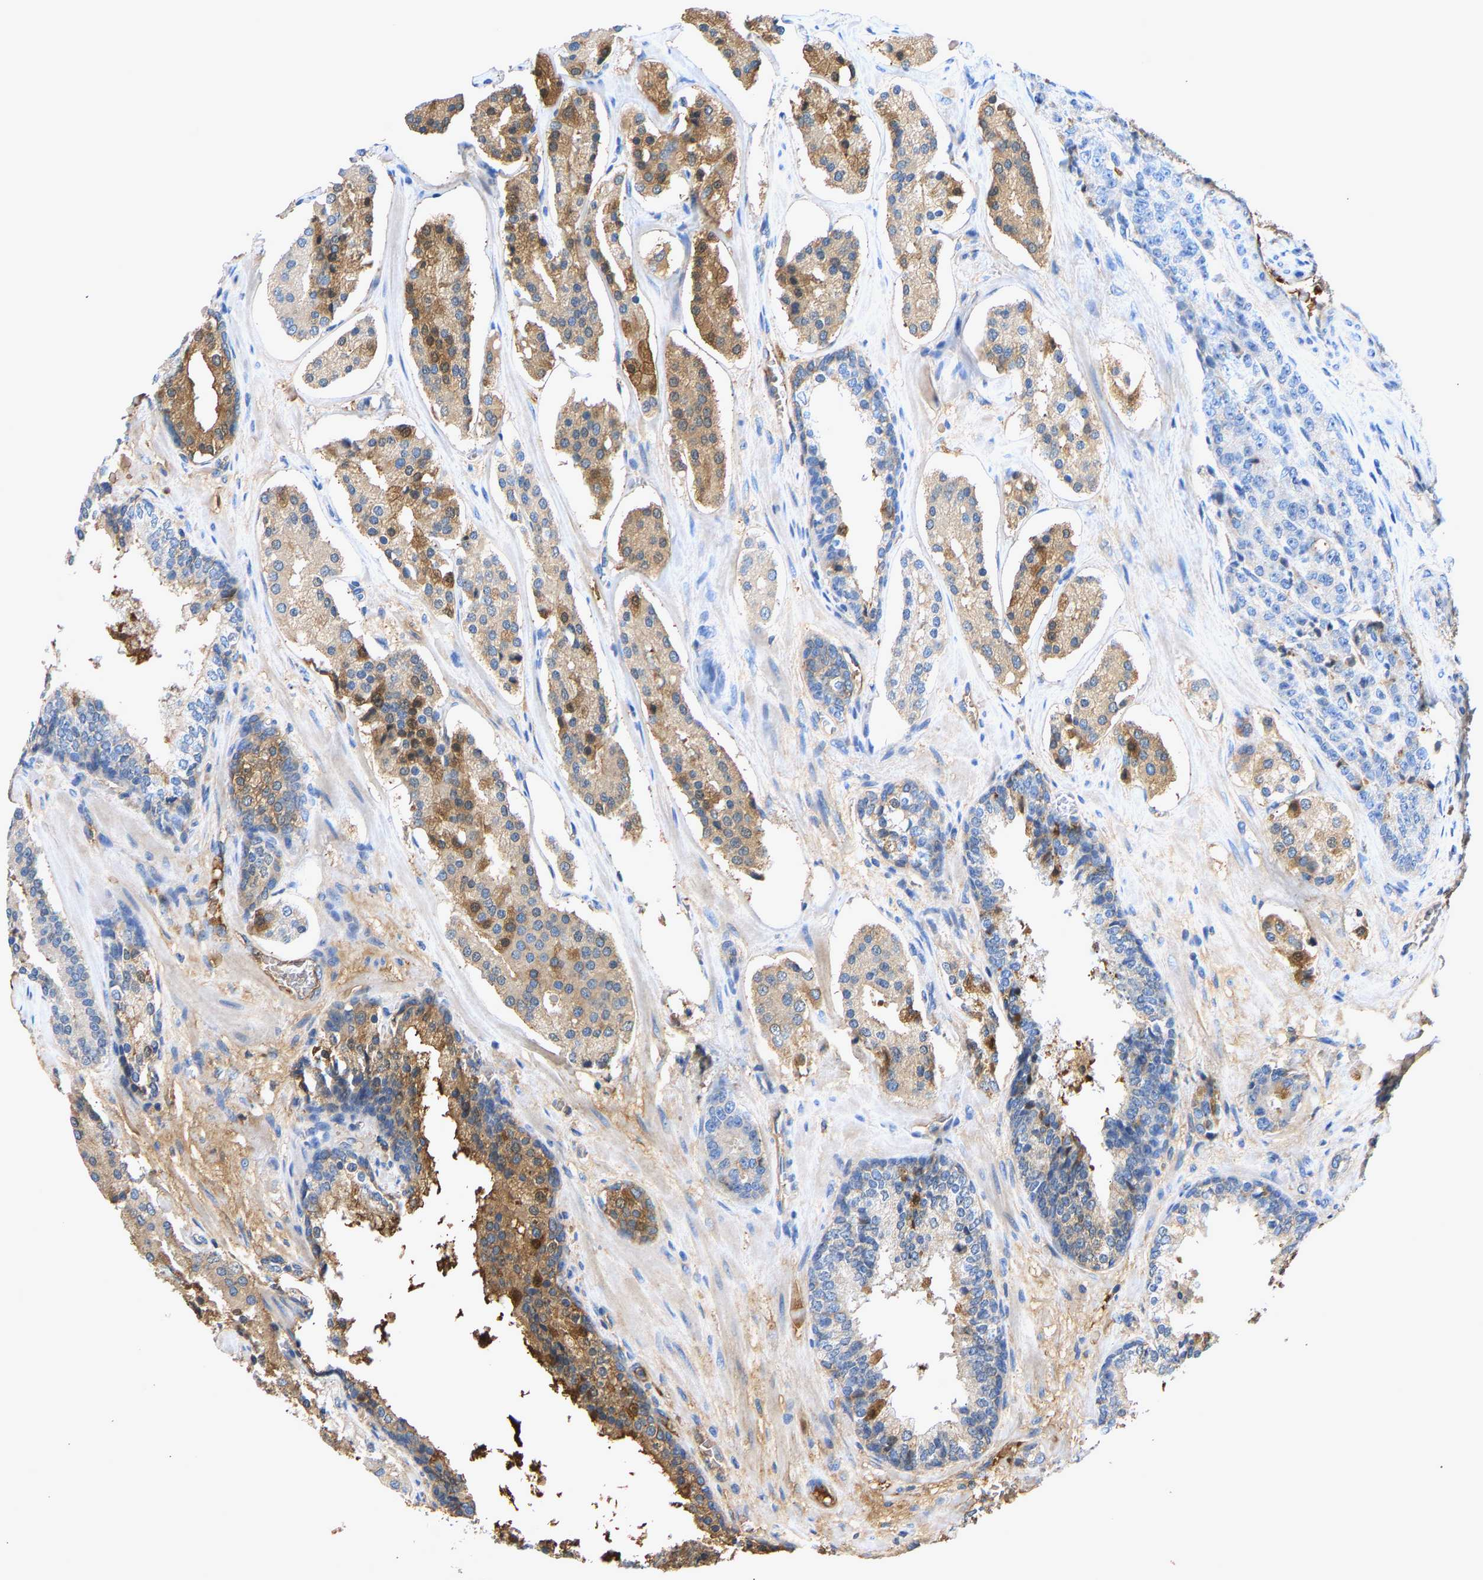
{"staining": {"intensity": "moderate", "quantity": "25%-75%", "location": "cytoplasmic/membranous"}, "tissue": "prostate cancer", "cell_type": "Tumor cells", "image_type": "cancer", "snomed": [{"axis": "morphology", "description": "Adenocarcinoma, High grade"}, {"axis": "topography", "description": "Prostate"}], "caption": "Moderate cytoplasmic/membranous positivity for a protein is present in about 25%-75% of tumor cells of prostate cancer (adenocarcinoma (high-grade)) using IHC.", "gene": "STC1", "patient": {"sex": "male", "age": 60}}